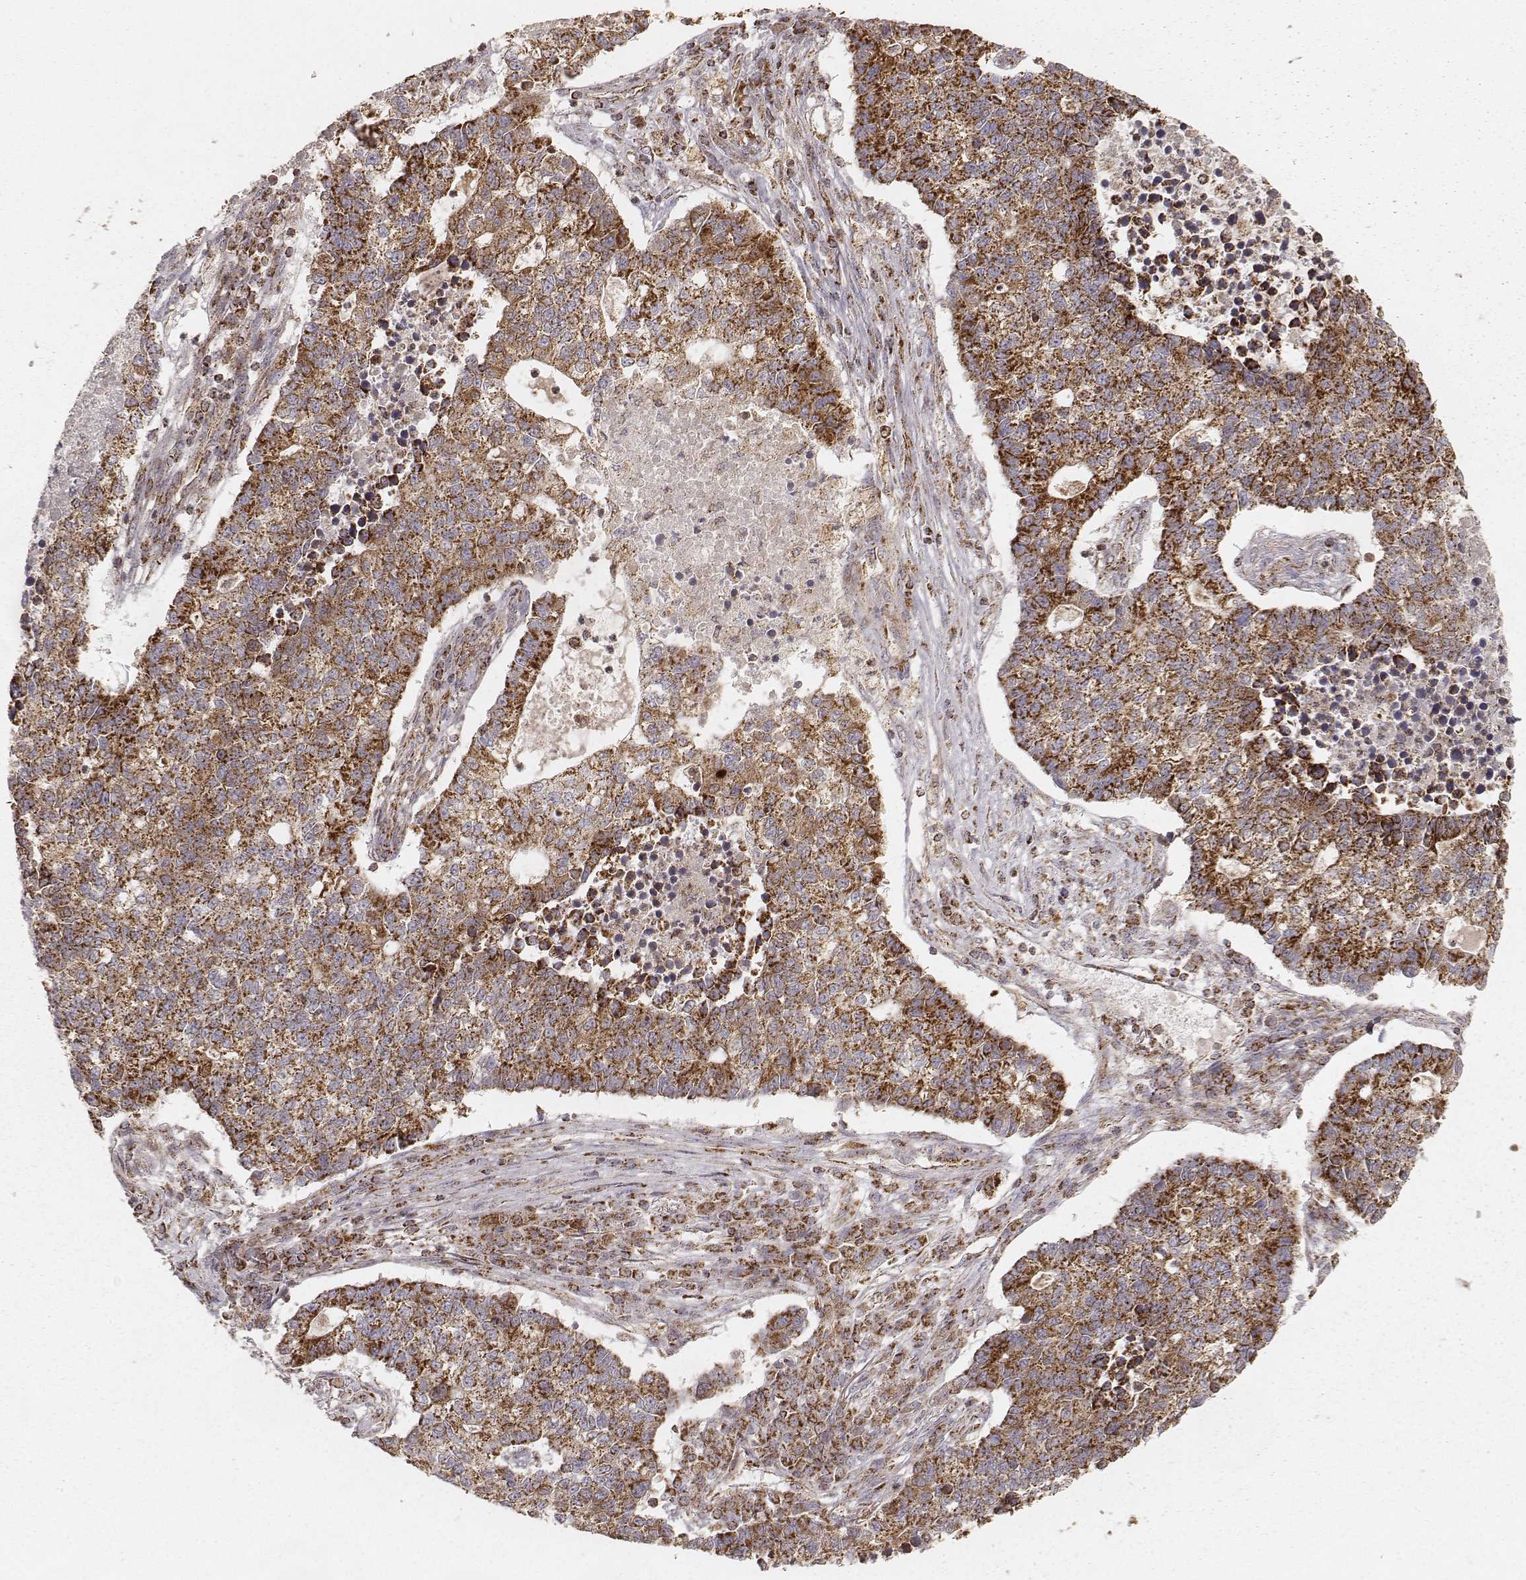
{"staining": {"intensity": "strong", "quantity": ">75%", "location": "cytoplasmic/membranous"}, "tissue": "lung cancer", "cell_type": "Tumor cells", "image_type": "cancer", "snomed": [{"axis": "morphology", "description": "Adenocarcinoma, NOS"}, {"axis": "topography", "description": "Lung"}], "caption": "A high amount of strong cytoplasmic/membranous expression is identified in approximately >75% of tumor cells in lung cancer tissue.", "gene": "CS", "patient": {"sex": "male", "age": 57}}